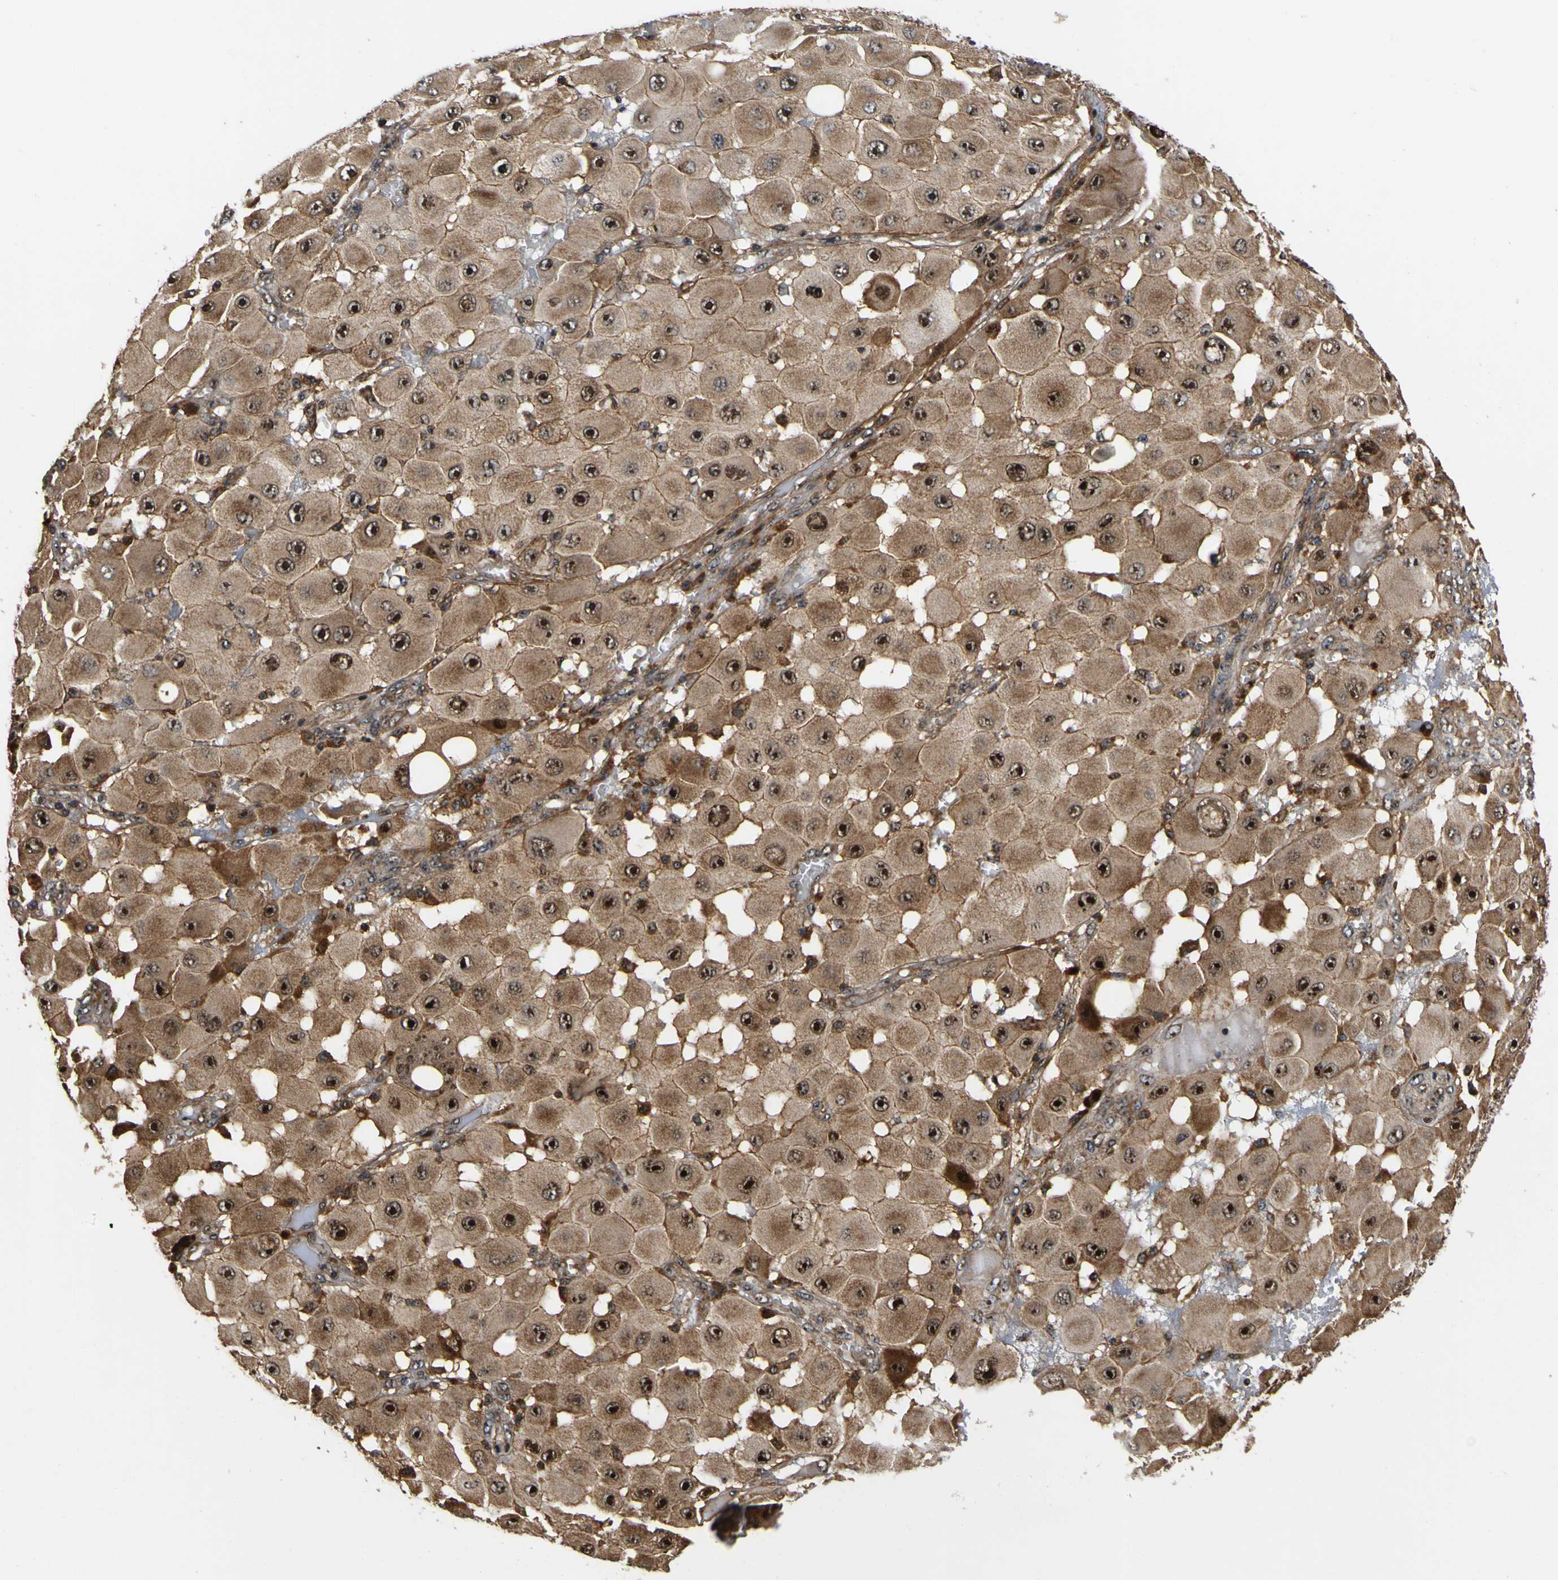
{"staining": {"intensity": "moderate", "quantity": ">75%", "location": "cytoplasmic/membranous,nuclear"}, "tissue": "melanoma", "cell_type": "Tumor cells", "image_type": "cancer", "snomed": [{"axis": "morphology", "description": "Malignant melanoma, NOS"}, {"axis": "topography", "description": "Skin"}], "caption": "Moderate cytoplasmic/membranous and nuclear positivity is seen in about >75% of tumor cells in malignant melanoma. Immunohistochemistry (ihc) stains the protein in brown and the nuclei are stained blue.", "gene": "LRP4", "patient": {"sex": "female", "age": 81}}